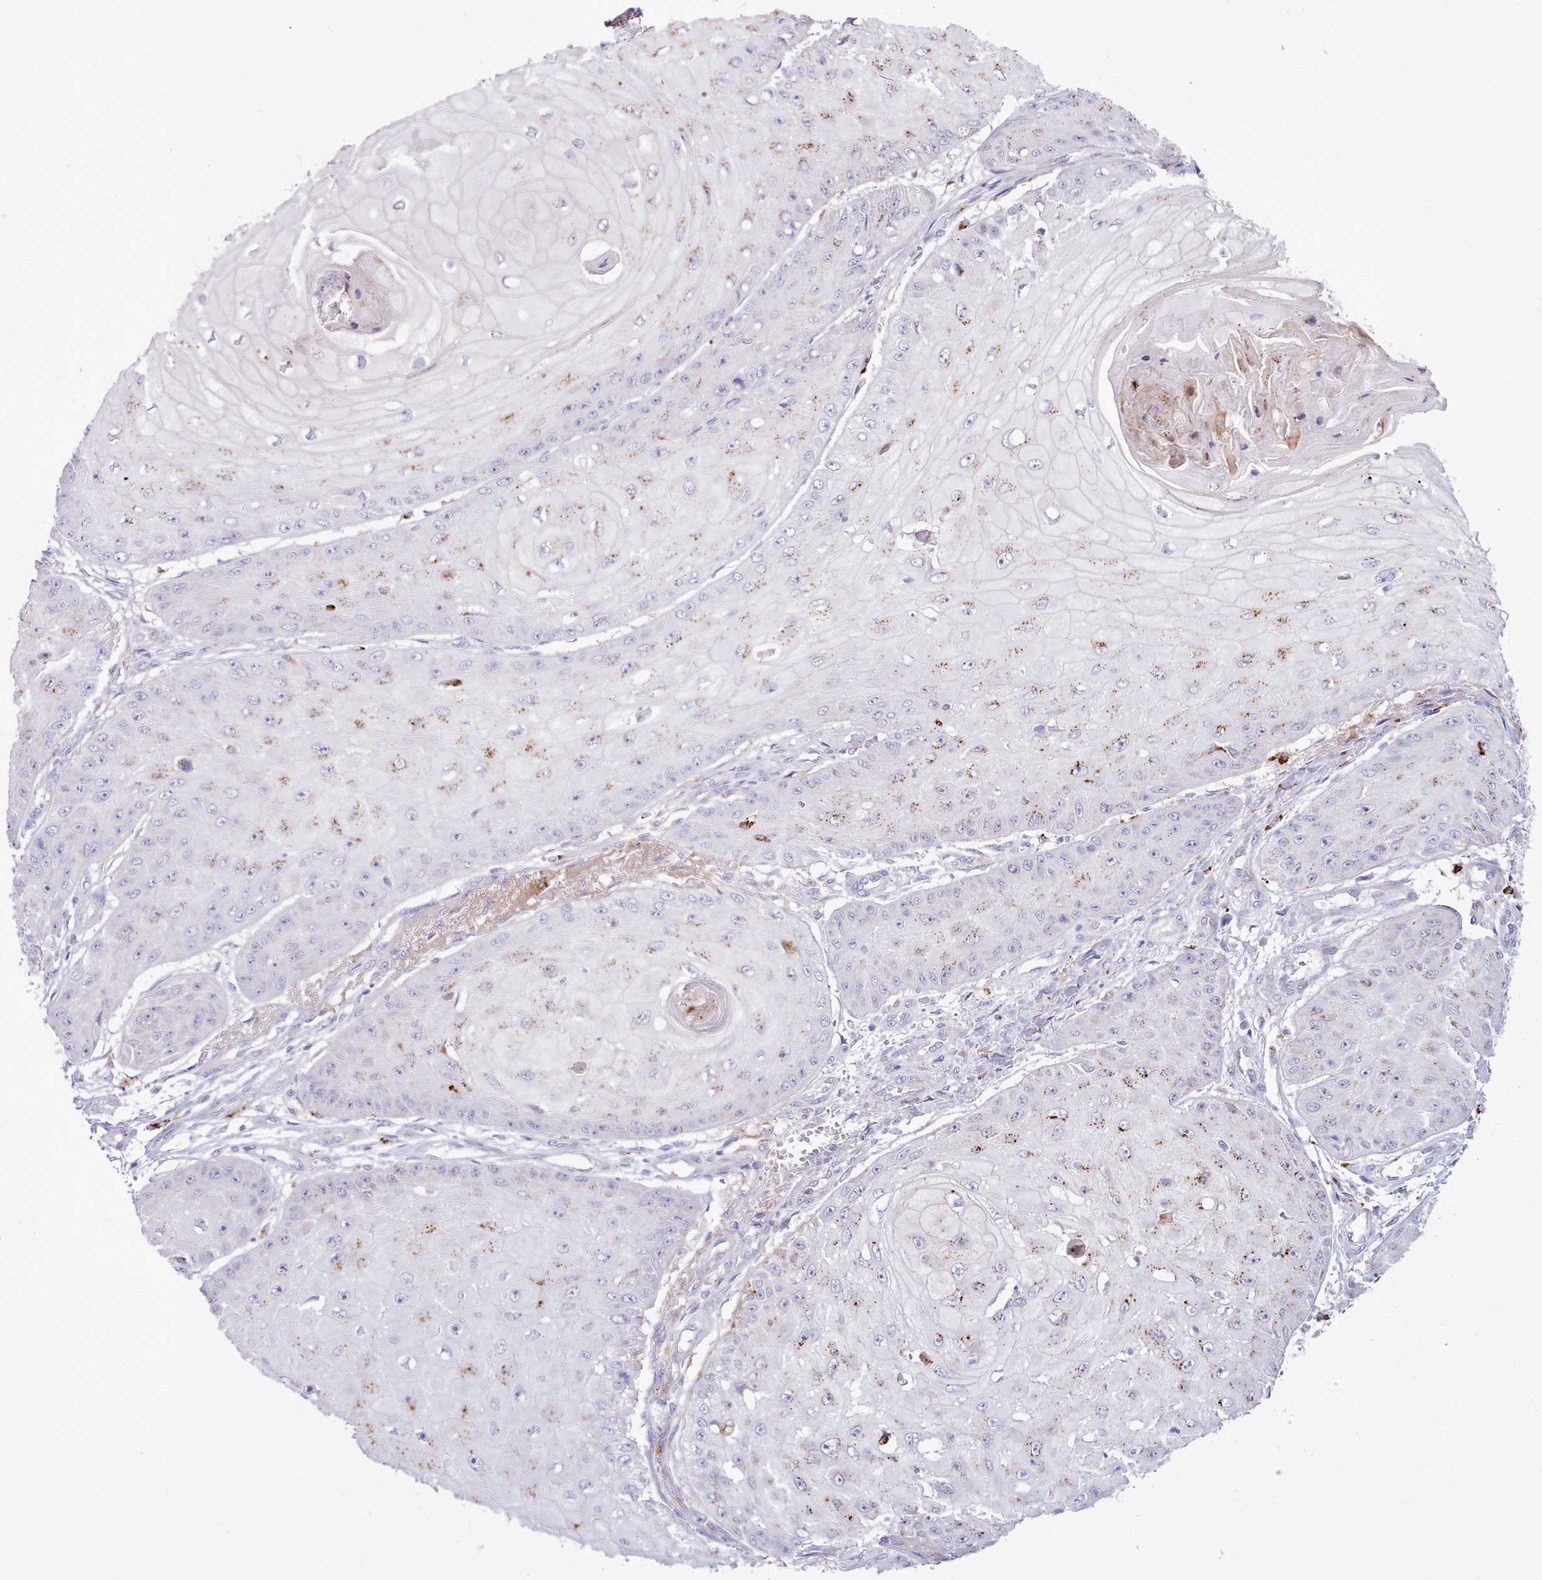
{"staining": {"intensity": "moderate", "quantity": "25%-75%", "location": "cytoplasmic/membranous"}, "tissue": "skin cancer", "cell_type": "Tumor cells", "image_type": "cancer", "snomed": [{"axis": "morphology", "description": "Squamous cell carcinoma, NOS"}, {"axis": "topography", "description": "Skin"}], "caption": "Protein expression analysis of skin cancer (squamous cell carcinoma) exhibits moderate cytoplasmic/membranous expression in about 25%-75% of tumor cells. The staining was performed using DAB (3,3'-diaminobenzidine), with brown indicating positive protein expression. Nuclei are stained blue with hematoxylin.", "gene": "SRD5A1", "patient": {"sex": "male", "age": 70}}